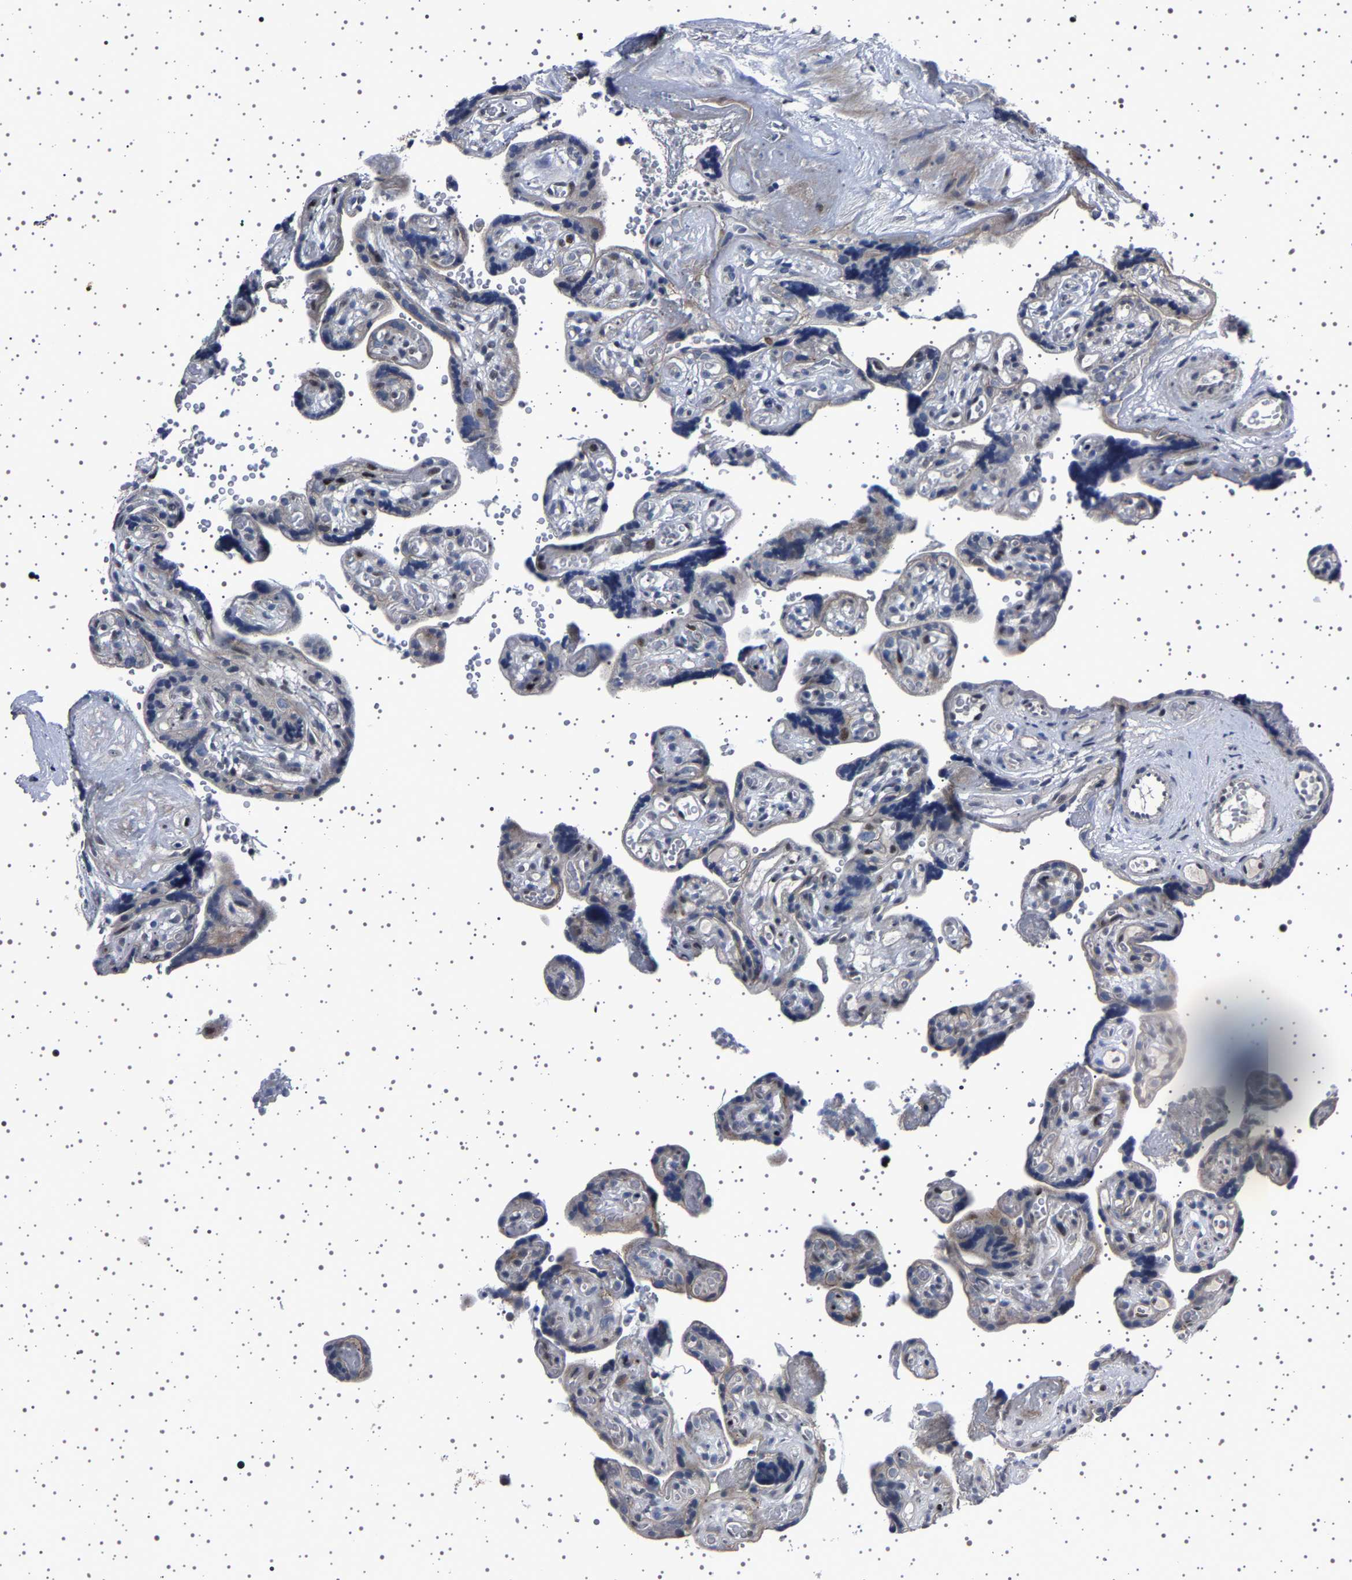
{"staining": {"intensity": "moderate", "quantity": "25%-75%", "location": "cytoplasmic/membranous"}, "tissue": "placenta", "cell_type": "Decidual cells", "image_type": "normal", "snomed": [{"axis": "morphology", "description": "Normal tissue, NOS"}, {"axis": "topography", "description": "Placenta"}], "caption": "Protein staining displays moderate cytoplasmic/membranous staining in about 25%-75% of decidual cells in normal placenta. Nuclei are stained in blue.", "gene": "PAK5", "patient": {"sex": "female", "age": 30}}